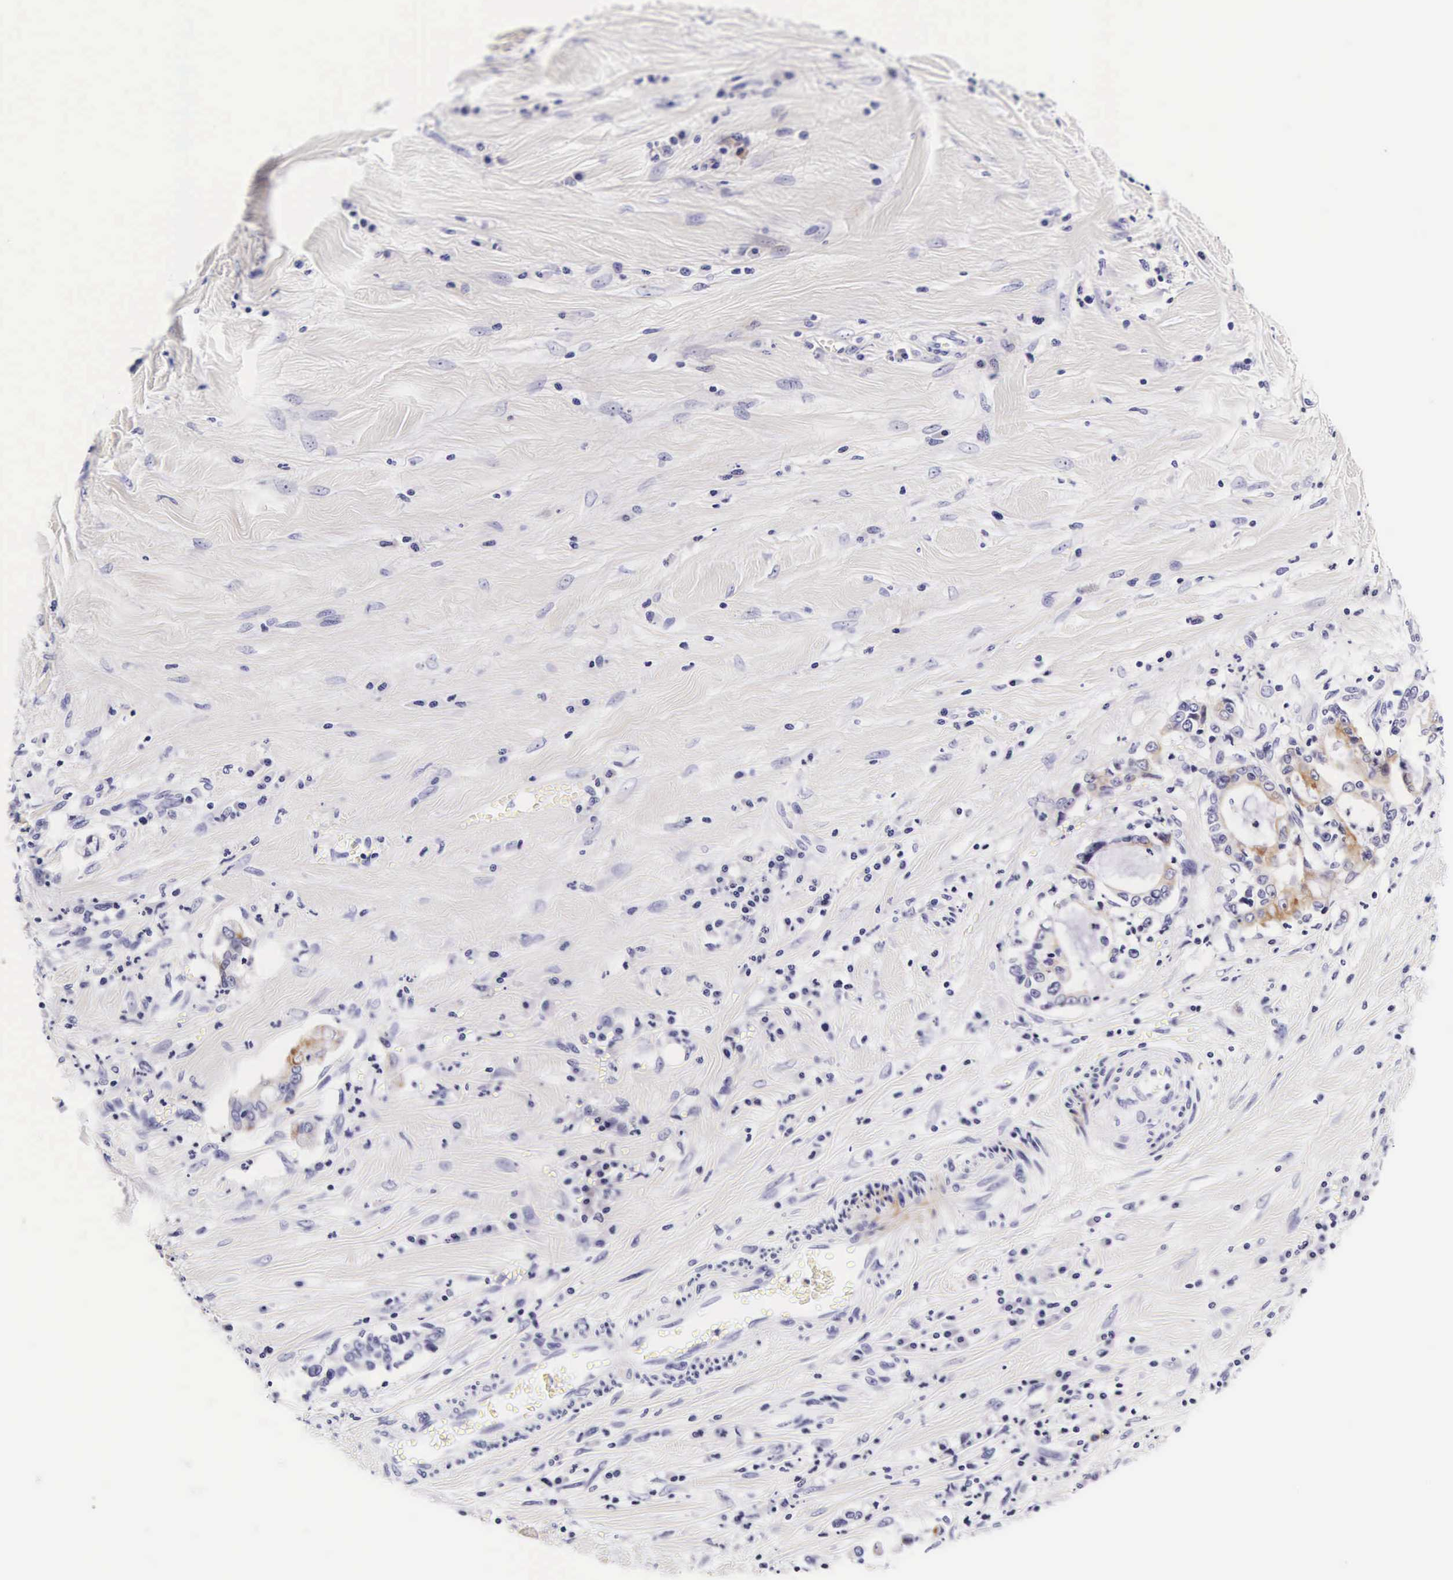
{"staining": {"intensity": "weak", "quantity": "<25%", "location": "cytoplasmic/membranous"}, "tissue": "liver cancer", "cell_type": "Tumor cells", "image_type": "cancer", "snomed": [{"axis": "morphology", "description": "Cholangiocarcinoma"}, {"axis": "topography", "description": "Liver"}], "caption": "This is an IHC histopathology image of liver cancer (cholangiocarcinoma). There is no staining in tumor cells.", "gene": "UPRT", "patient": {"sex": "male", "age": 57}}